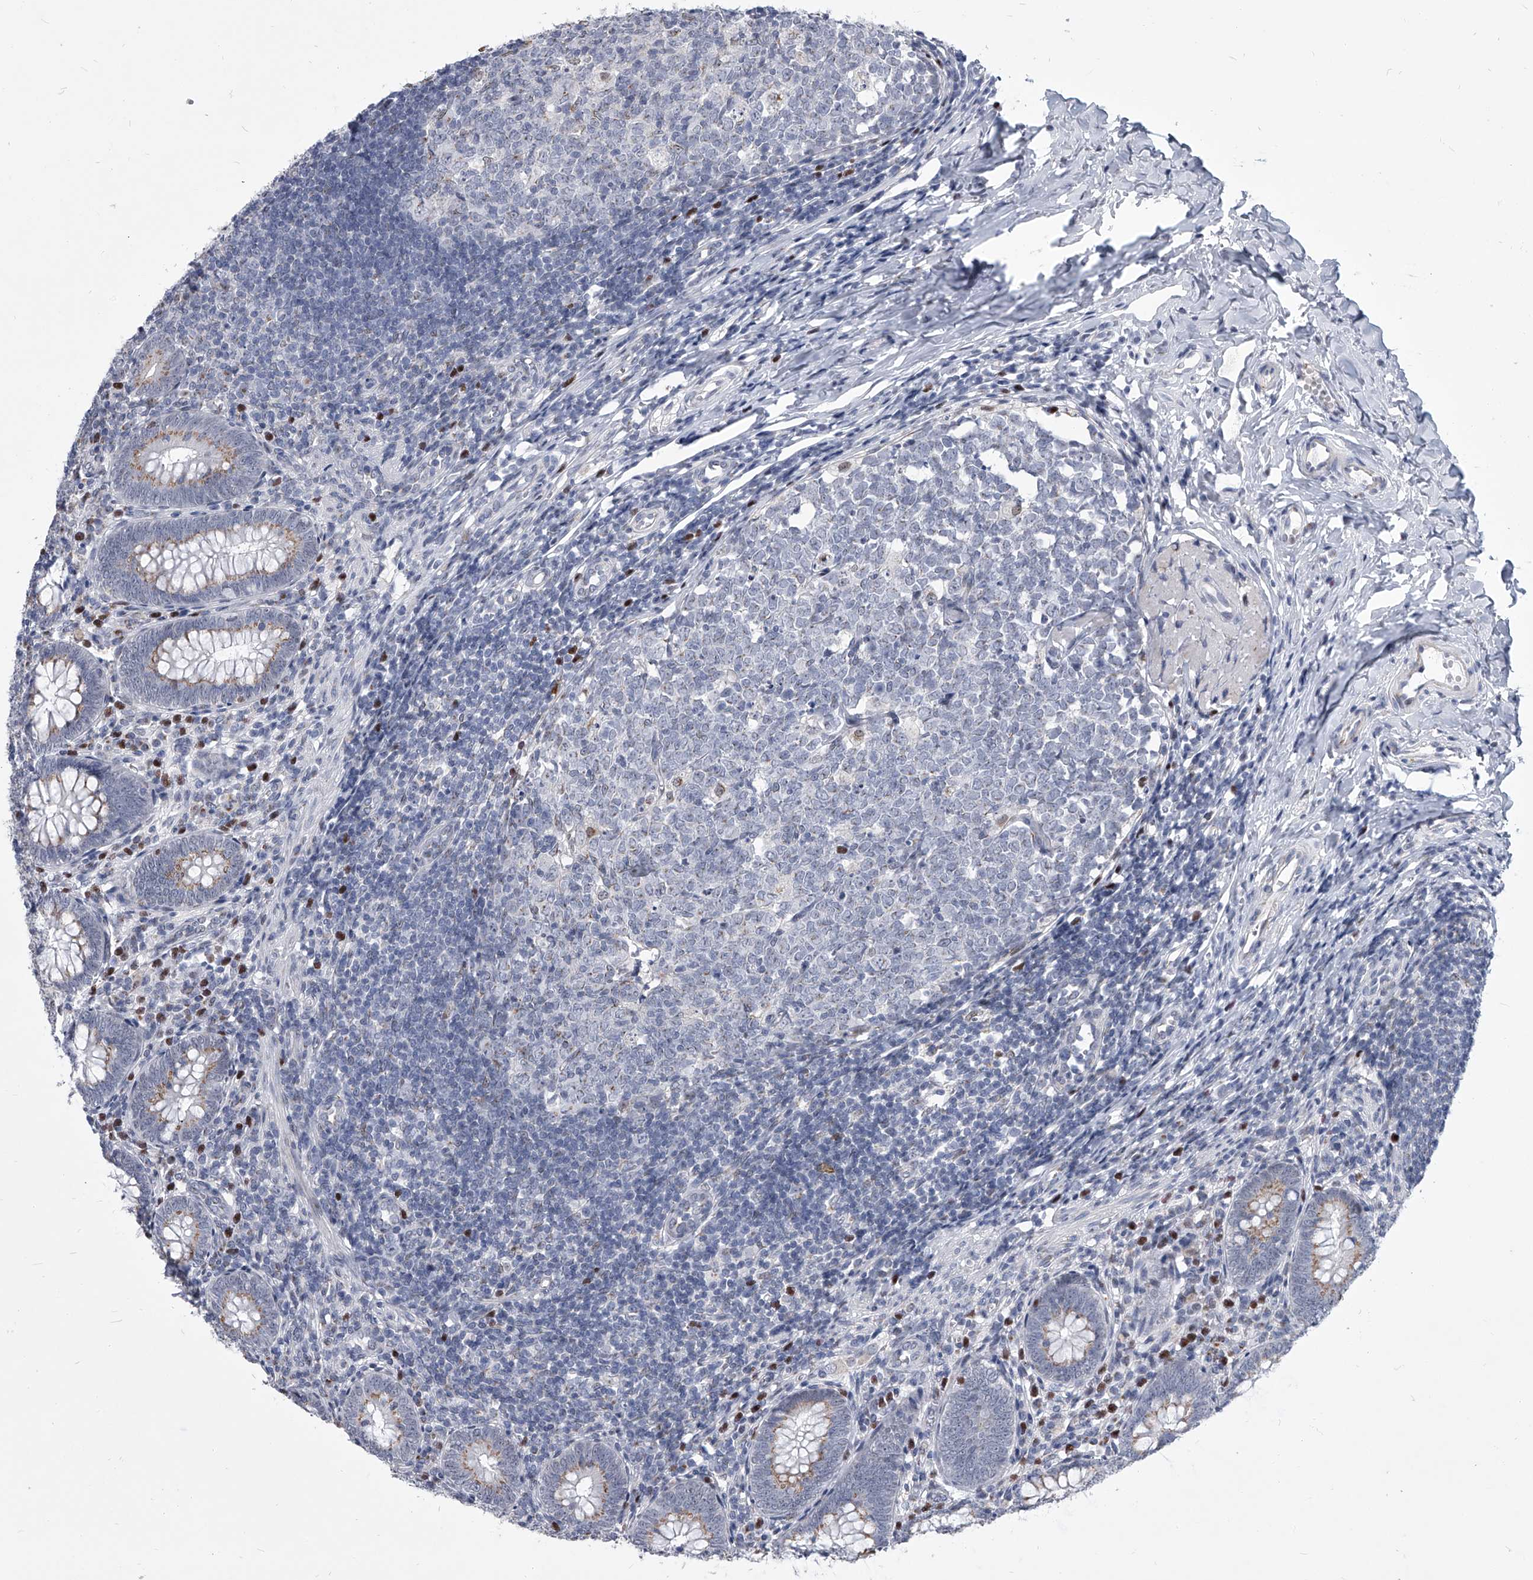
{"staining": {"intensity": "moderate", "quantity": "25%-75%", "location": "cytoplasmic/membranous"}, "tissue": "appendix", "cell_type": "Glandular cells", "image_type": "normal", "snomed": [{"axis": "morphology", "description": "Normal tissue, NOS"}, {"axis": "topography", "description": "Appendix"}], "caption": "Appendix stained with DAB (3,3'-diaminobenzidine) immunohistochemistry displays medium levels of moderate cytoplasmic/membranous staining in about 25%-75% of glandular cells.", "gene": "EVA1C", "patient": {"sex": "male", "age": 14}}